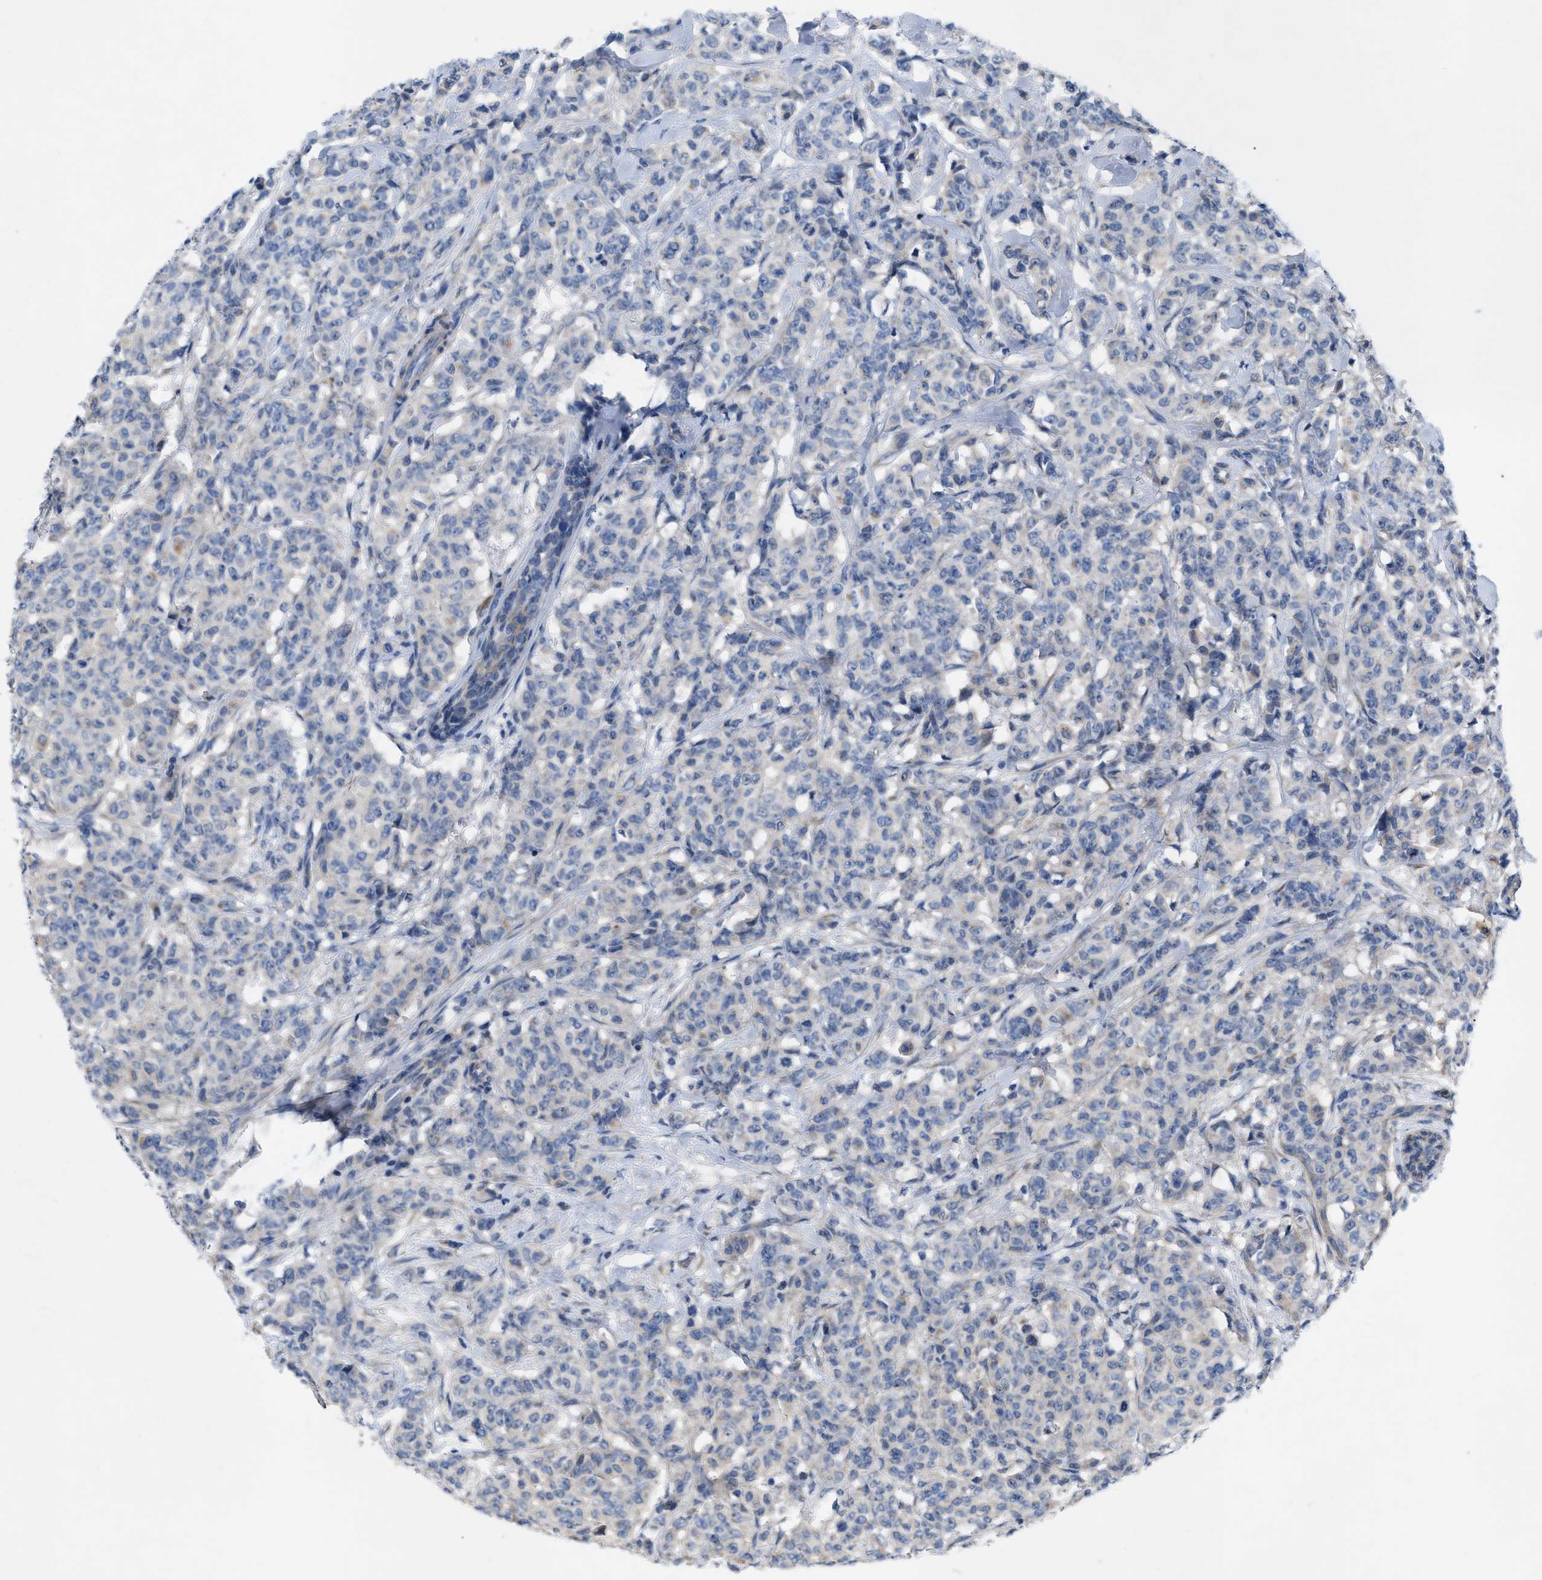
{"staining": {"intensity": "negative", "quantity": "none", "location": "none"}, "tissue": "breast cancer", "cell_type": "Tumor cells", "image_type": "cancer", "snomed": [{"axis": "morphology", "description": "Normal tissue, NOS"}, {"axis": "morphology", "description": "Duct carcinoma"}, {"axis": "topography", "description": "Breast"}], "caption": "High power microscopy image of an immunohistochemistry micrograph of breast invasive ductal carcinoma, revealing no significant positivity in tumor cells.", "gene": "PLPPR5", "patient": {"sex": "female", "age": 40}}